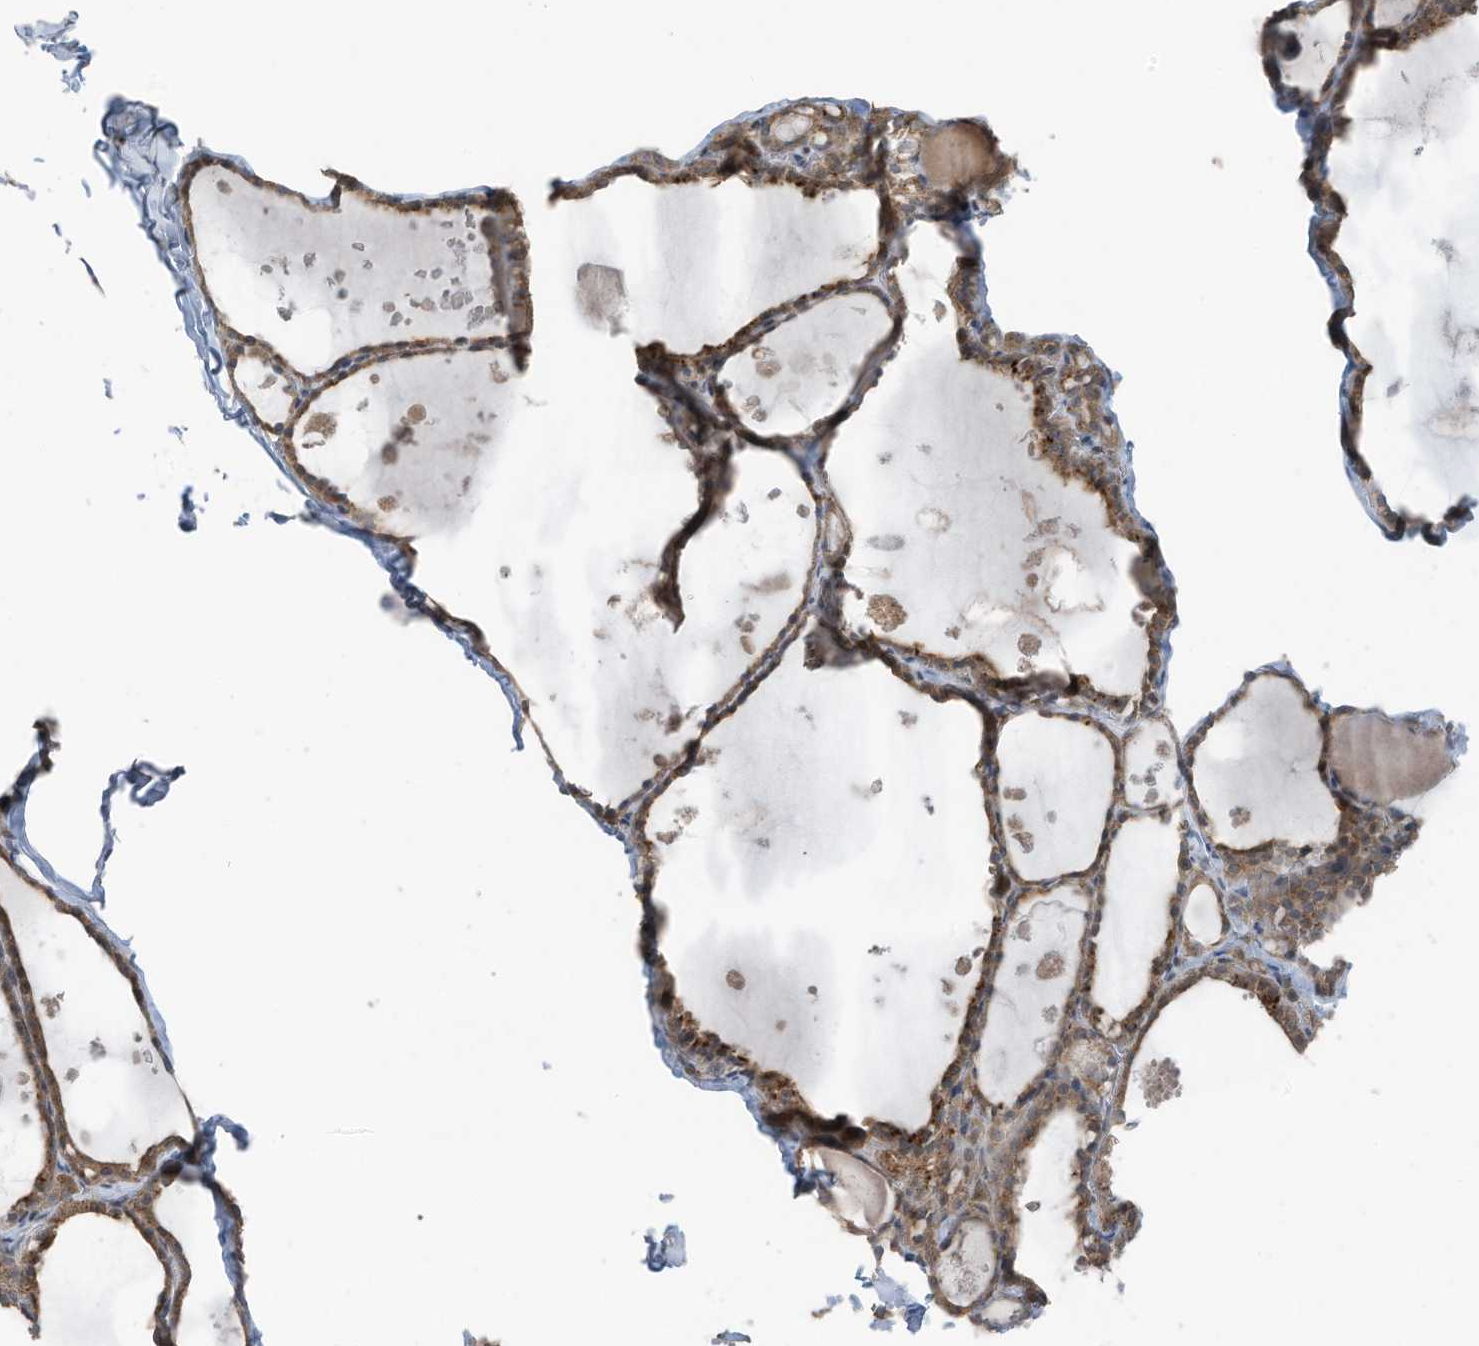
{"staining": {"intensity": "moderate", "quantity": ">75%", "location": "cytoplasmic/membranous"}, "tissue": "thyroid gland", "cell_type": "Glandular cells", "image_type": "normal", "snomed": [{"axis": "morphology", "description": "Normal tissue, NOS"}, {"axis": "topography", "description": "Thyroid gland"}], "caption": "Protein staining of unremarkable thyroid gland reveals moderate cytoplasmic/membranous expression in about >75% of glandular cells. (DAB (3,3'-diaminobenzidine) IHC, brown staining for protein, blue staining for nuclei).", "gene": "TXNDC9", "patient": {"sex": "male", "age": 56}}